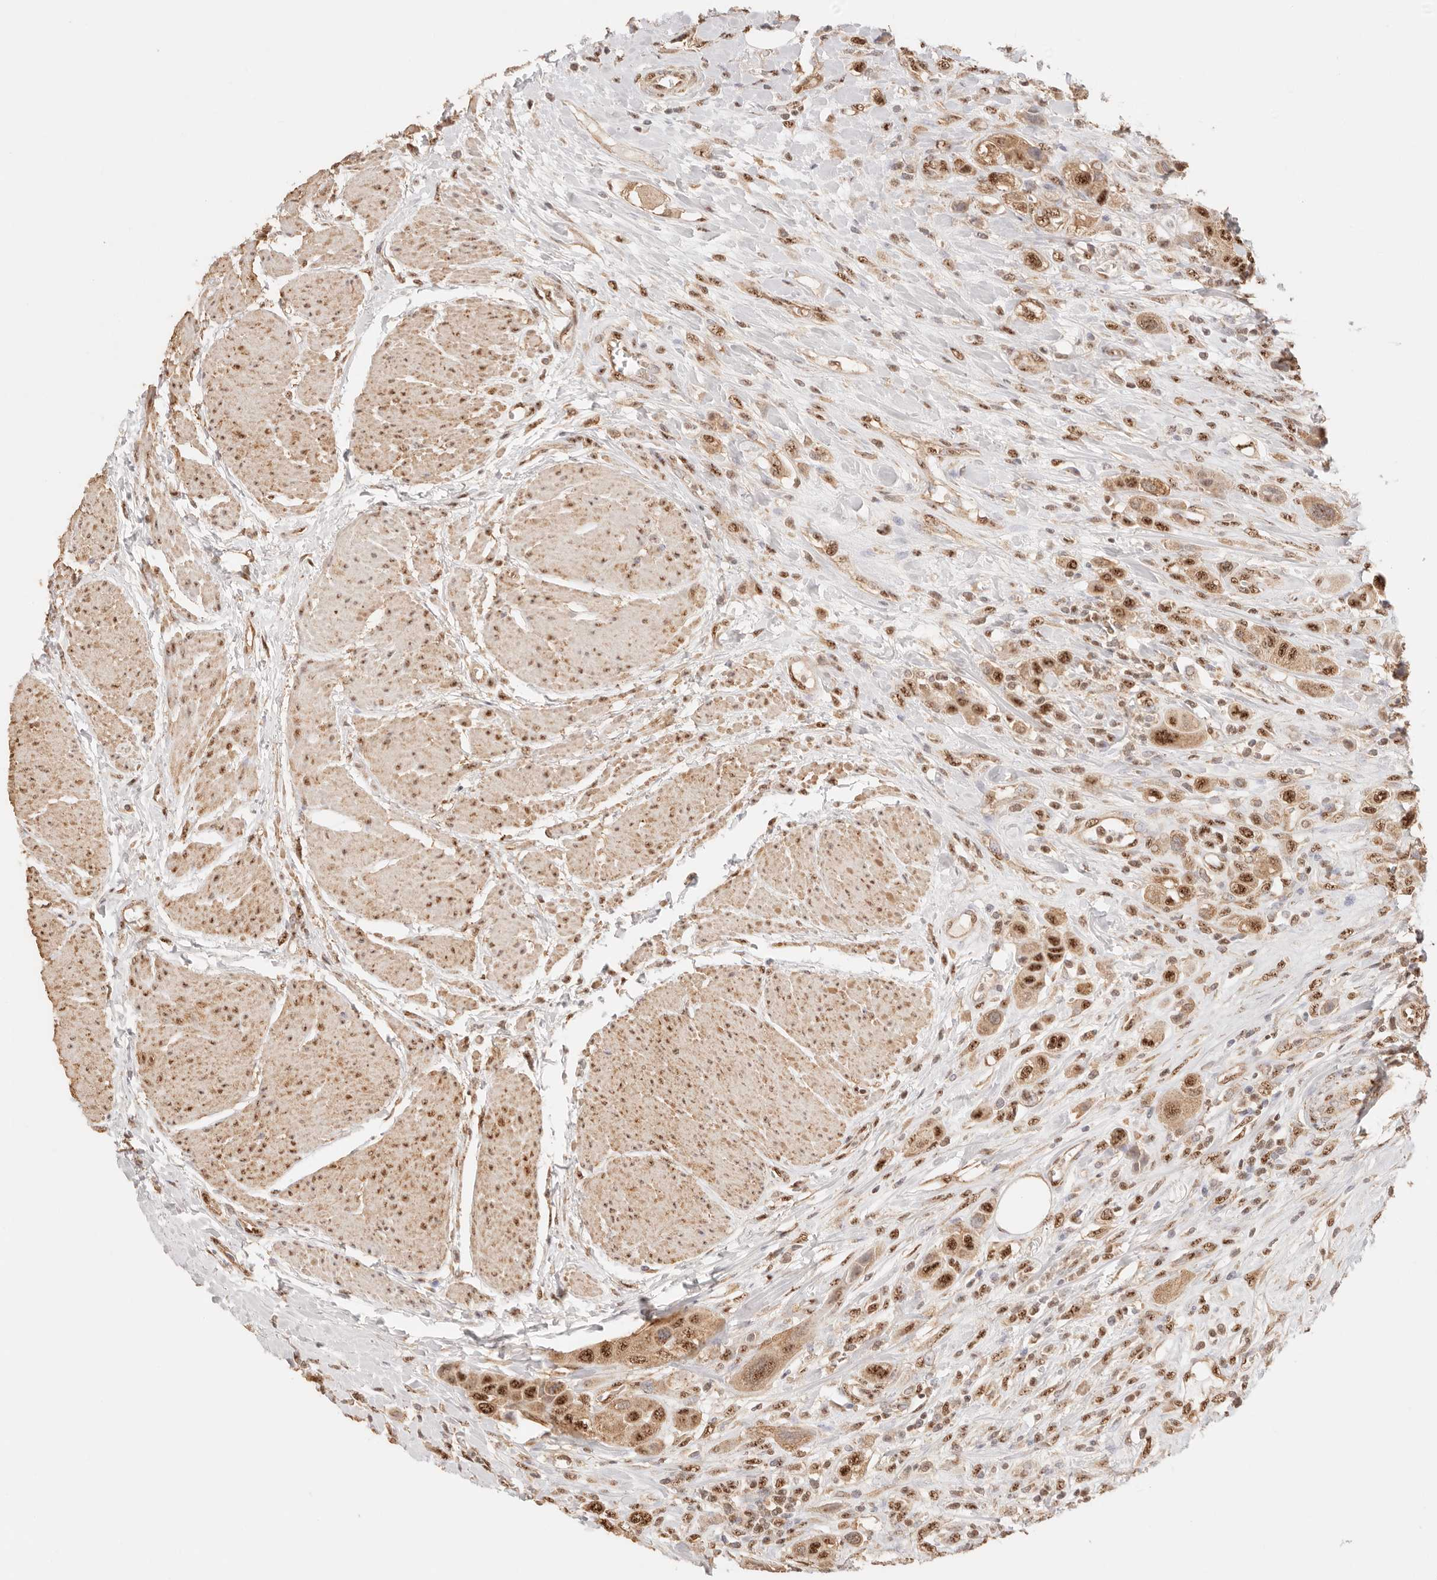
{"staining": {"intensity": "moderate", "quantity": ">75%", "location": "cytoplasmic/membranous,nuclear"}, "tissue": "urothelial cancer", "cell_type": "Tumor cells", "image_type": "cancer", "snomed": [{"axis": "morphology", "description": "Urothelial carcinoma, High grade"}, {"axis": "topography", "description": "Urinary bladder"}], "caption": "An image showing moderate cytoplasmic/membranous and nuclear staining in about >75% of tumor cells in urothelial cancer, as visualized by brown immunohistochemical staining.", "gene": "IL1R2", "patient": {"sex": "male", "age": 50}}